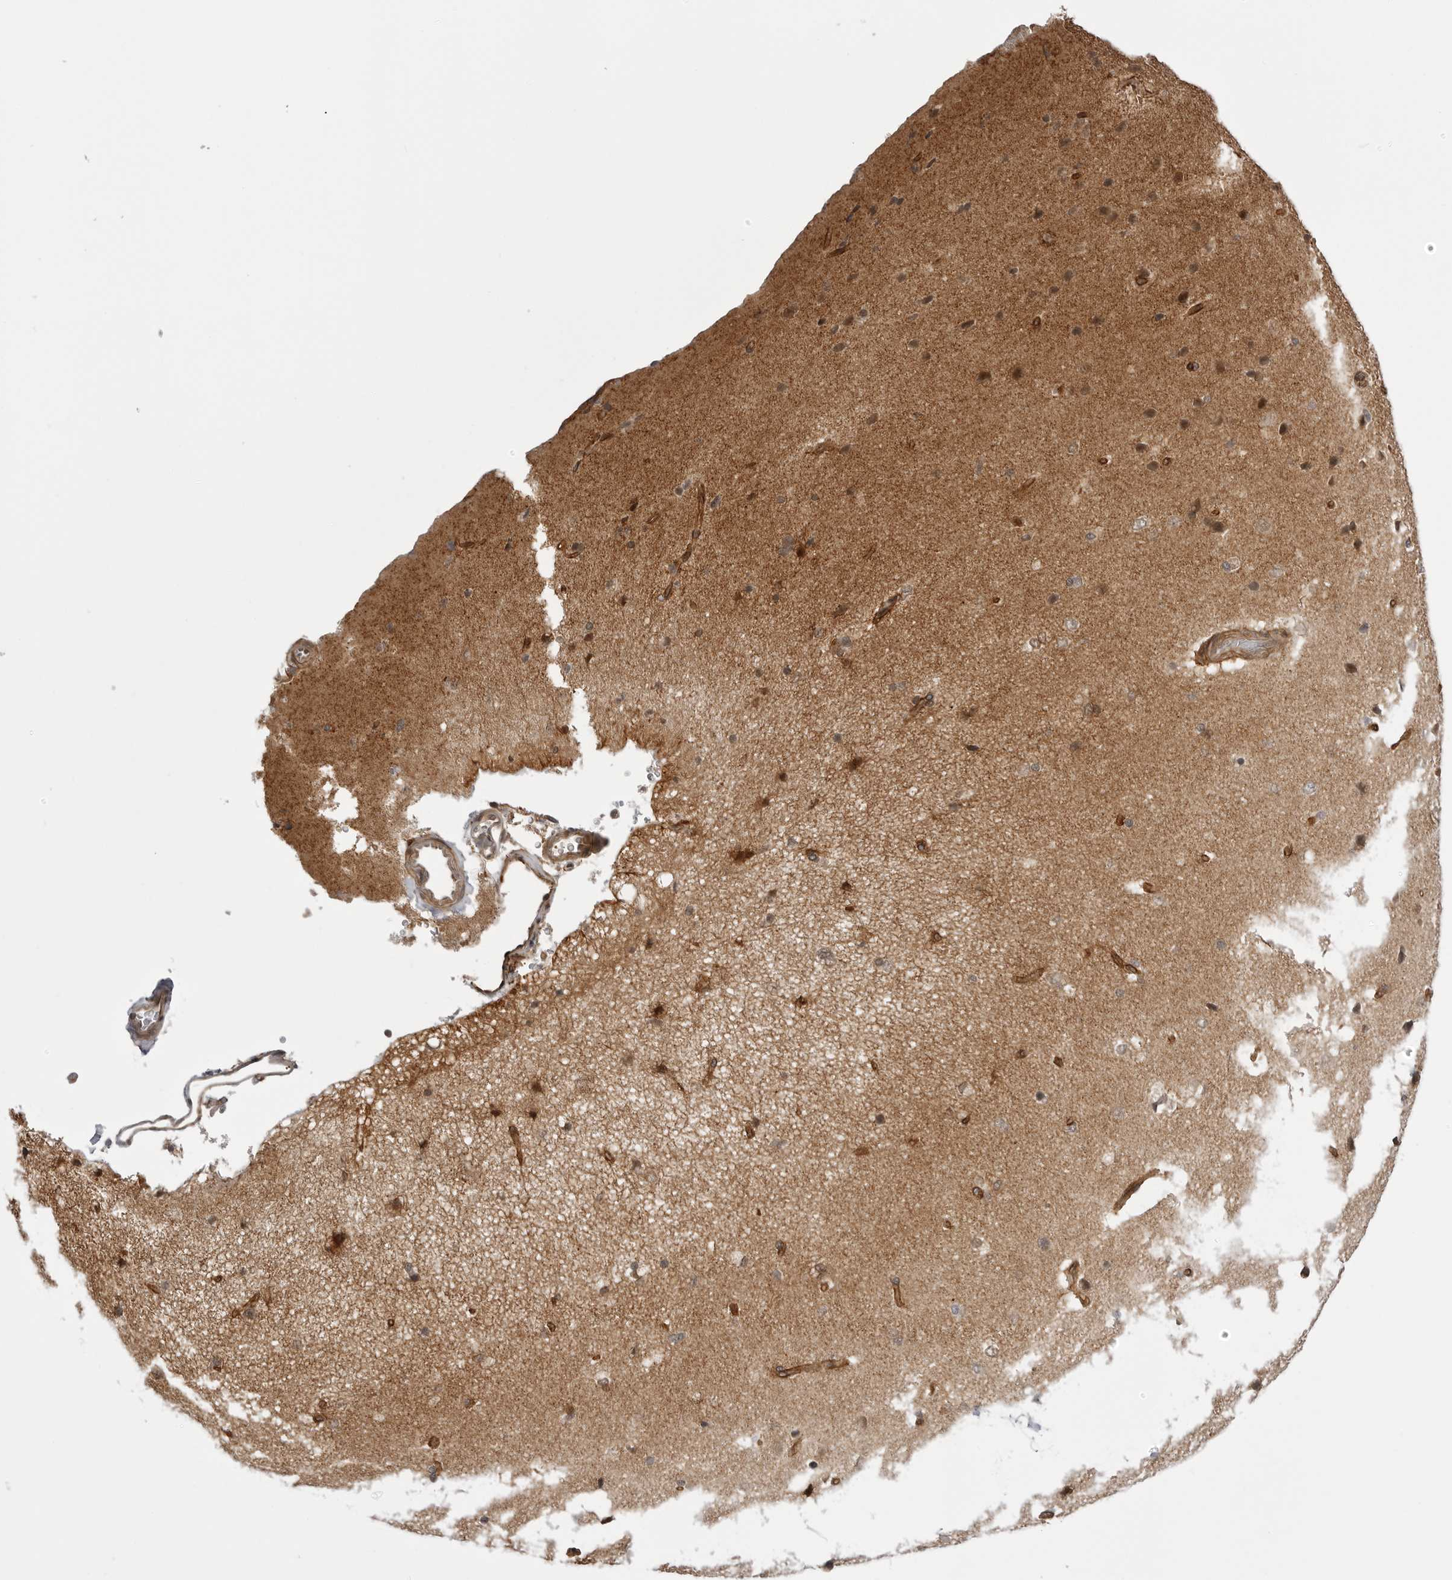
{"staining": {"intensity": "strong", "quantity": ">75%", "location": "cytoplasmic/membranous"}, "tissue": "cerebral cortex", "cell_type": "Endothelial cells", "image_type": "normal", "snomed": [{"axis": "morphology", "description": "Normal tissue, NOS"}, {"axis": "topography", "description": "Cerebral cortex"}], "caption": "DAB (3,3'-diaminobenzidine) immunohistochemical staining of normal cerebral cortex exhibits strong cytoplasmic/membranous protein staining in approximately >75% of endothelial cells.", "gene": "SORBS1", "patient": {"sex": "male", "age": 62}}